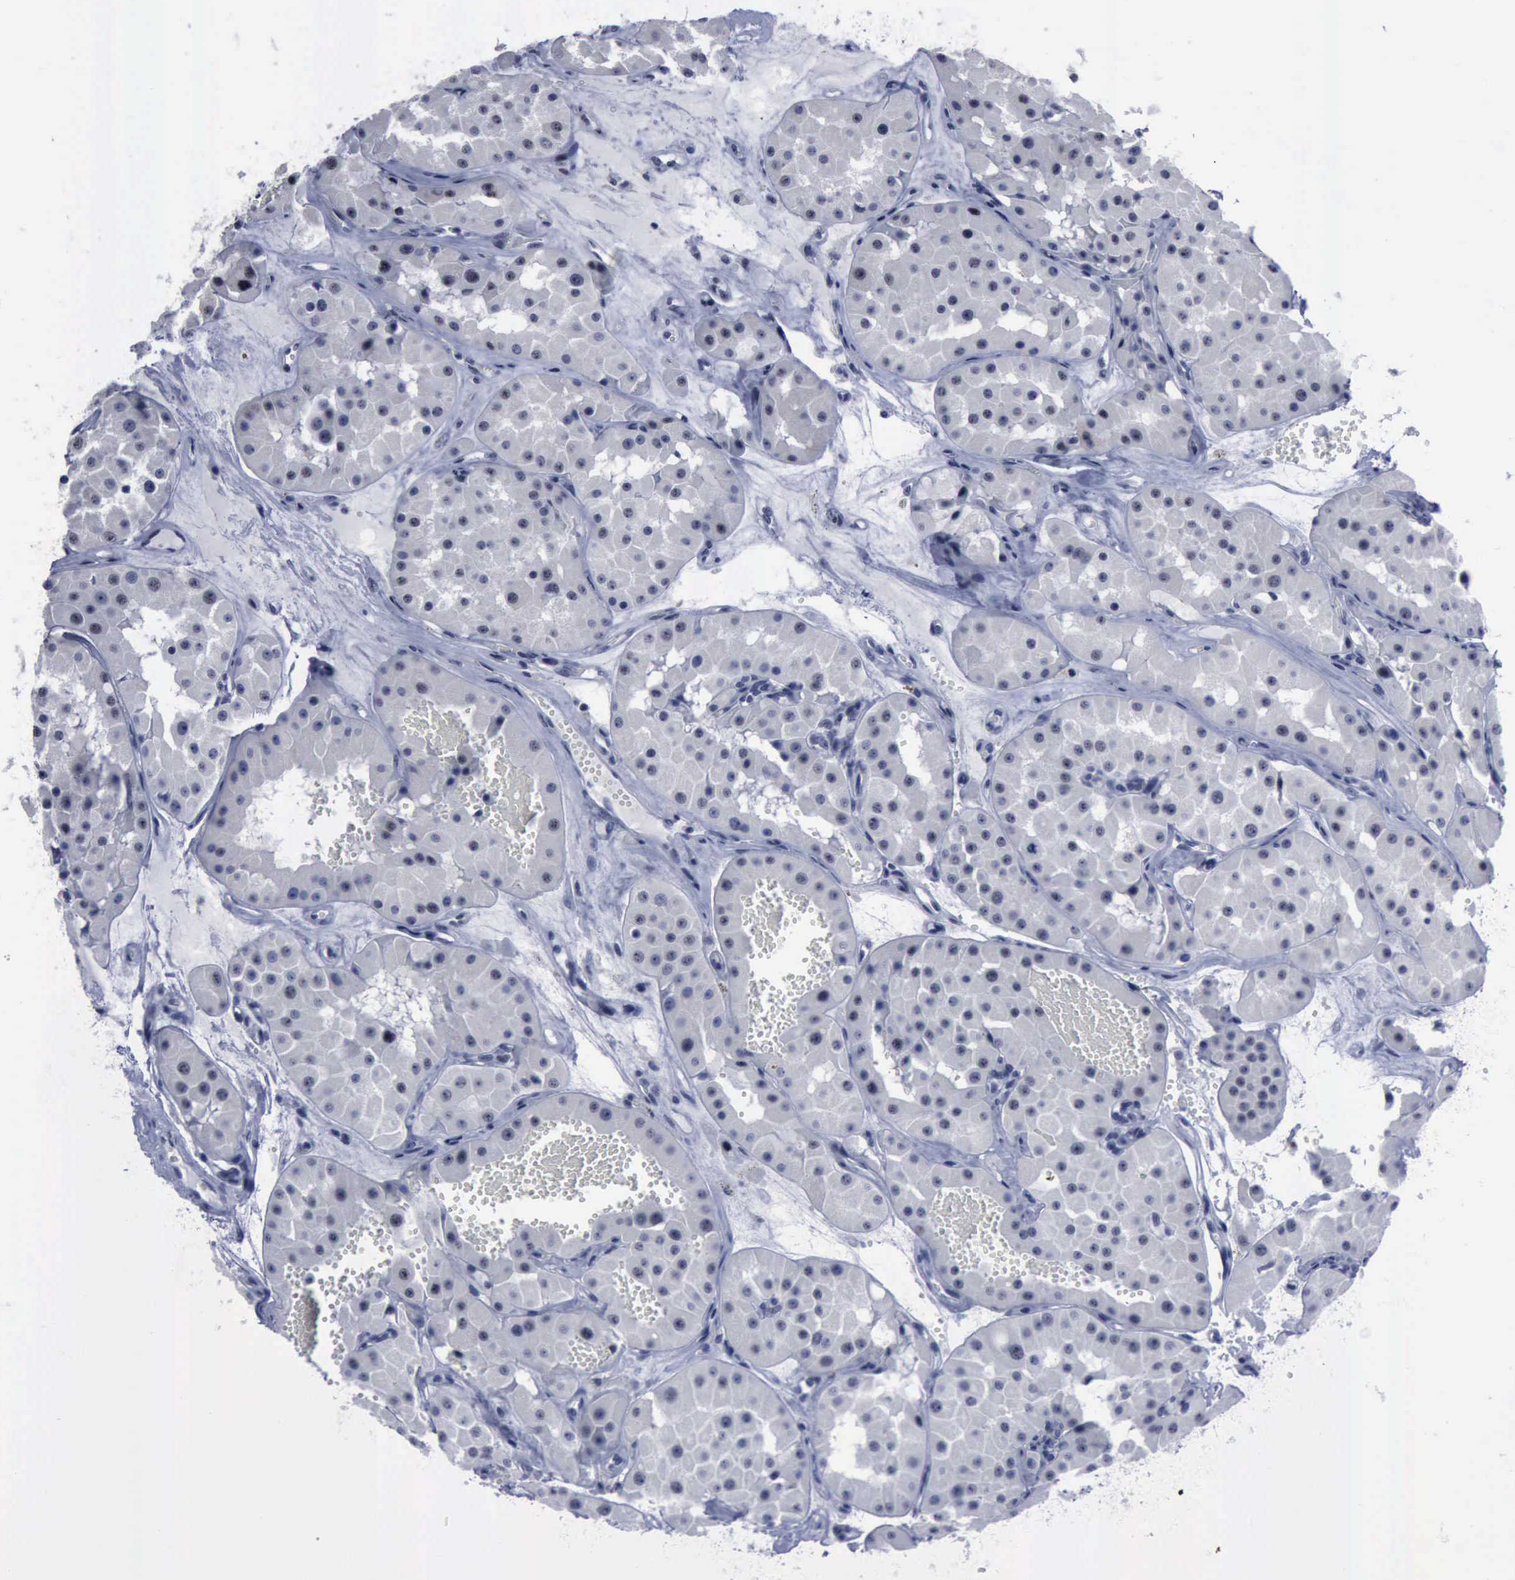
{"staining": {"intensity": "negative", "quantity": "none", "location": "none"}, "tissue": "renal cancer", "cell_type": "Tumor cells", "image_type": "cancer", "snomed": [{"axis": "morphology", "description": "Adenocarcinoma, uncertain malignant potential"}, {"axis": "topography", "description": "Kidney"}], "caption": "Protein analysis of adenocarcinoma,  uncertain malignant potential (renal) shows no significant positivity in tumor cells. Nuclei are stained in blue.", "gene": "BRD1", "patient": {"sex": "male", "age": 63}}